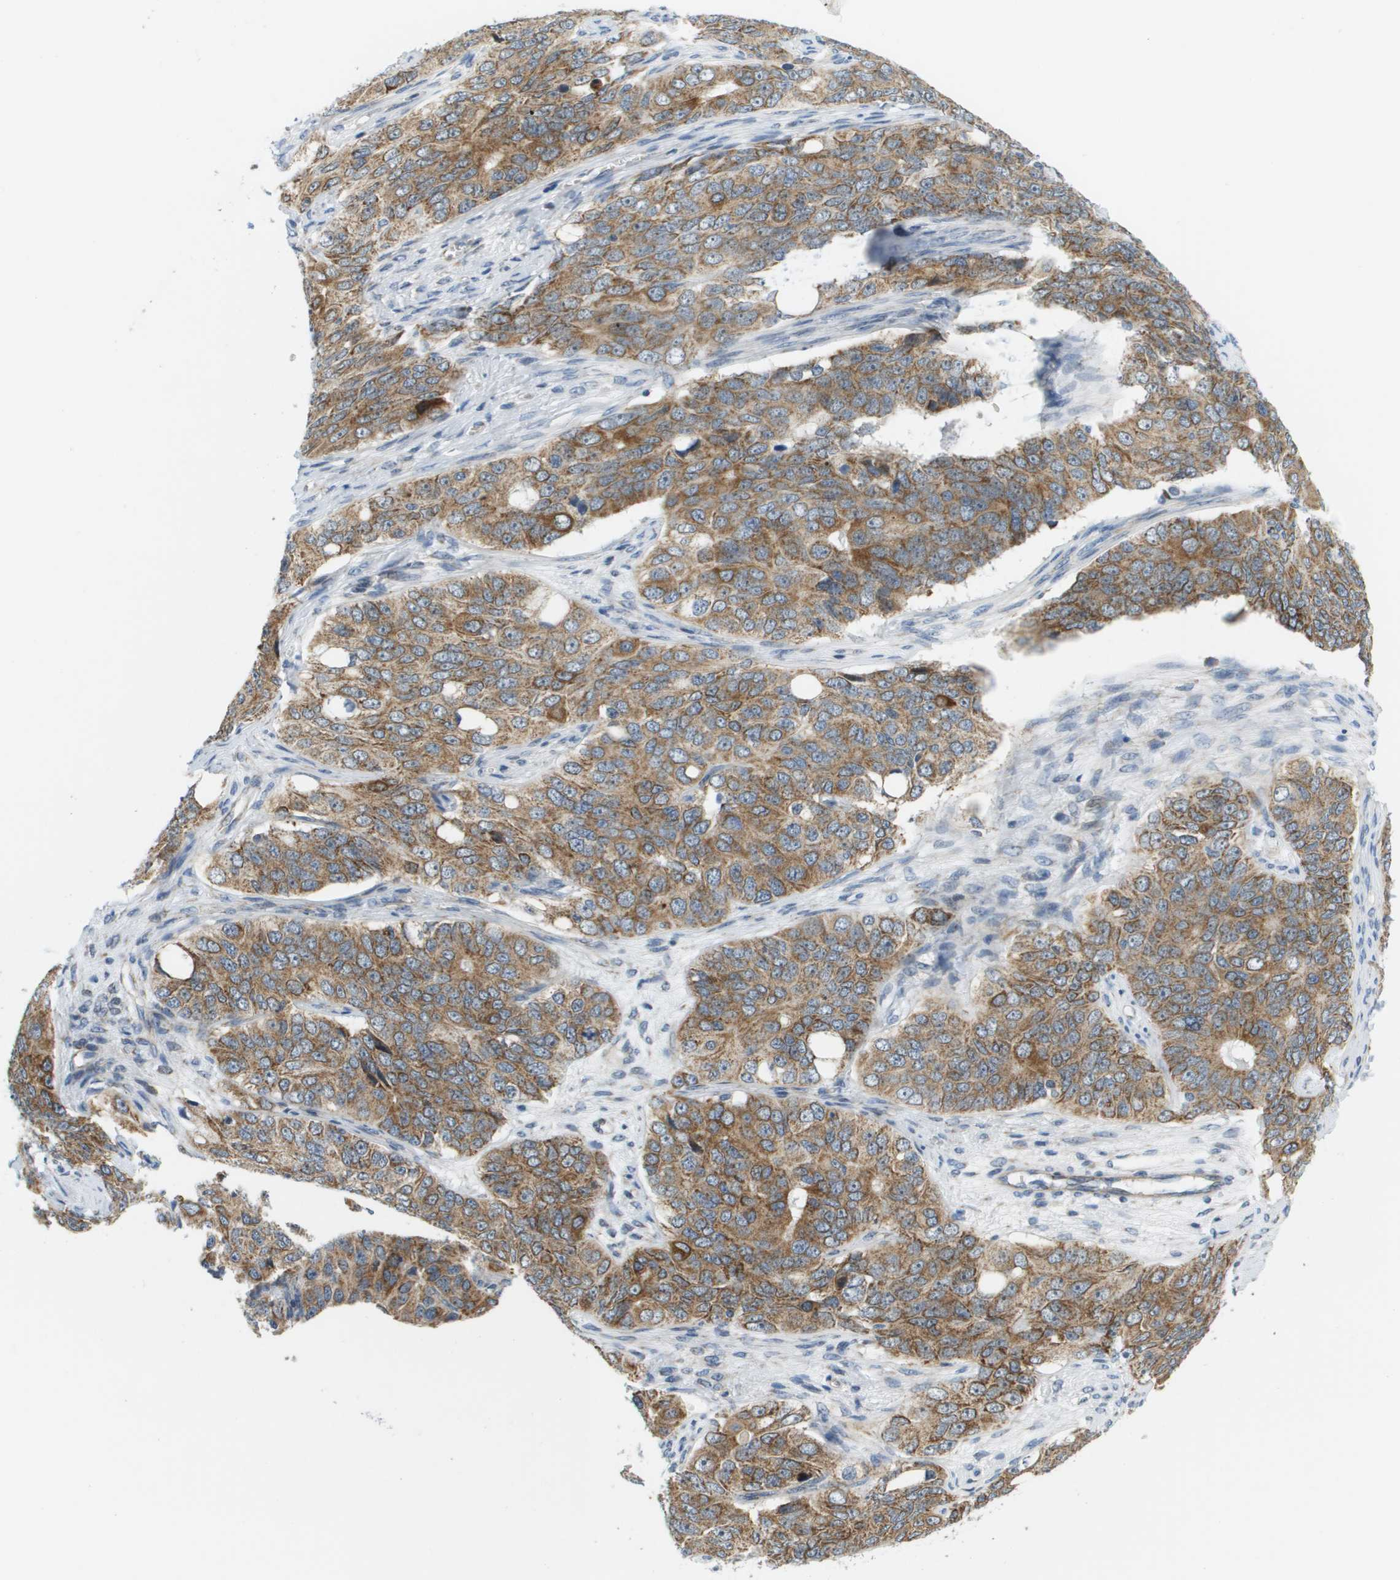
{"staining": {"intensity": "moderate", "quantity": ">75%", "location": "cytoplasmic/membranous"}, "tissue": "ovarian cancer", "cell_type": "Tumor cells", "image_type": "cancer", "snomed": [{"axis": "morphology", "description": "Carcinoma, endometroid"}, {"axis": "topography", "description": "Ovary"}], "caption": "Endometroid carcinoma (ovarian) was stained to show a protein in brown. There is medium levels of moderate cytoplasmic/membranous expression in about >75% of tumor cells. (DAB (3,3'-diaminobenzidine) = brown stain, brightfield microscopy at high magnification).", "gene": "KRT23", "patient": {"sex": "female", "age": 51}}